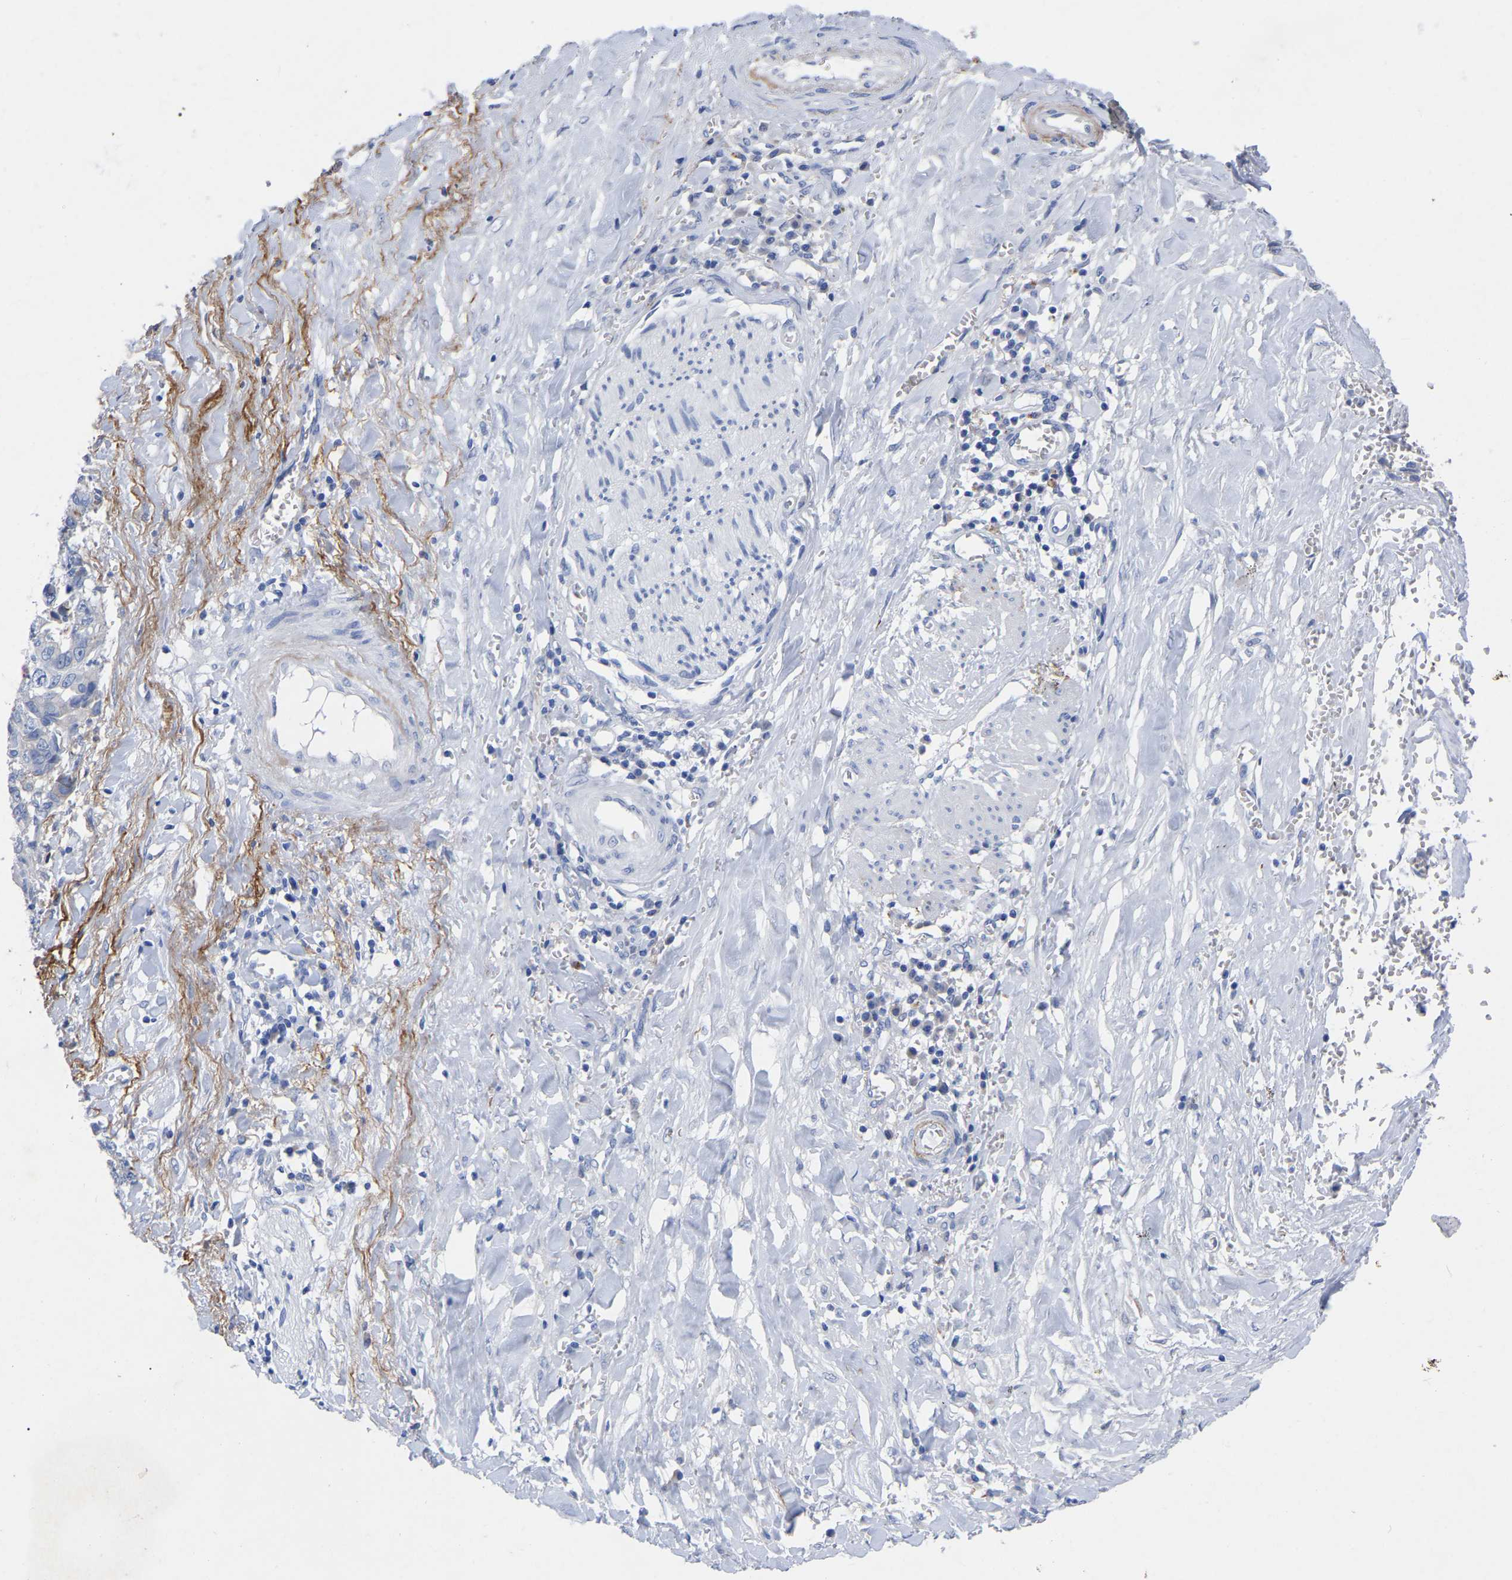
{"staining": {"intensity": "negative", "quantity": "none", "location": "none"}, "tissue": "liver cancer", "cell_type": "Tumor cells", "image_type": "cancer", "snomed": [{"axis": "morphology", "description": "Cholangiocarcinoma"}, {"axis": "topography", "description": "Liver"}], "caption": "IHC histopathology image of liver cancer stained for a protein (brown), which reveals no positivity in tumor cells.", "gene": "STRIP2", "patient": {"sex": "female", "age": 79}}